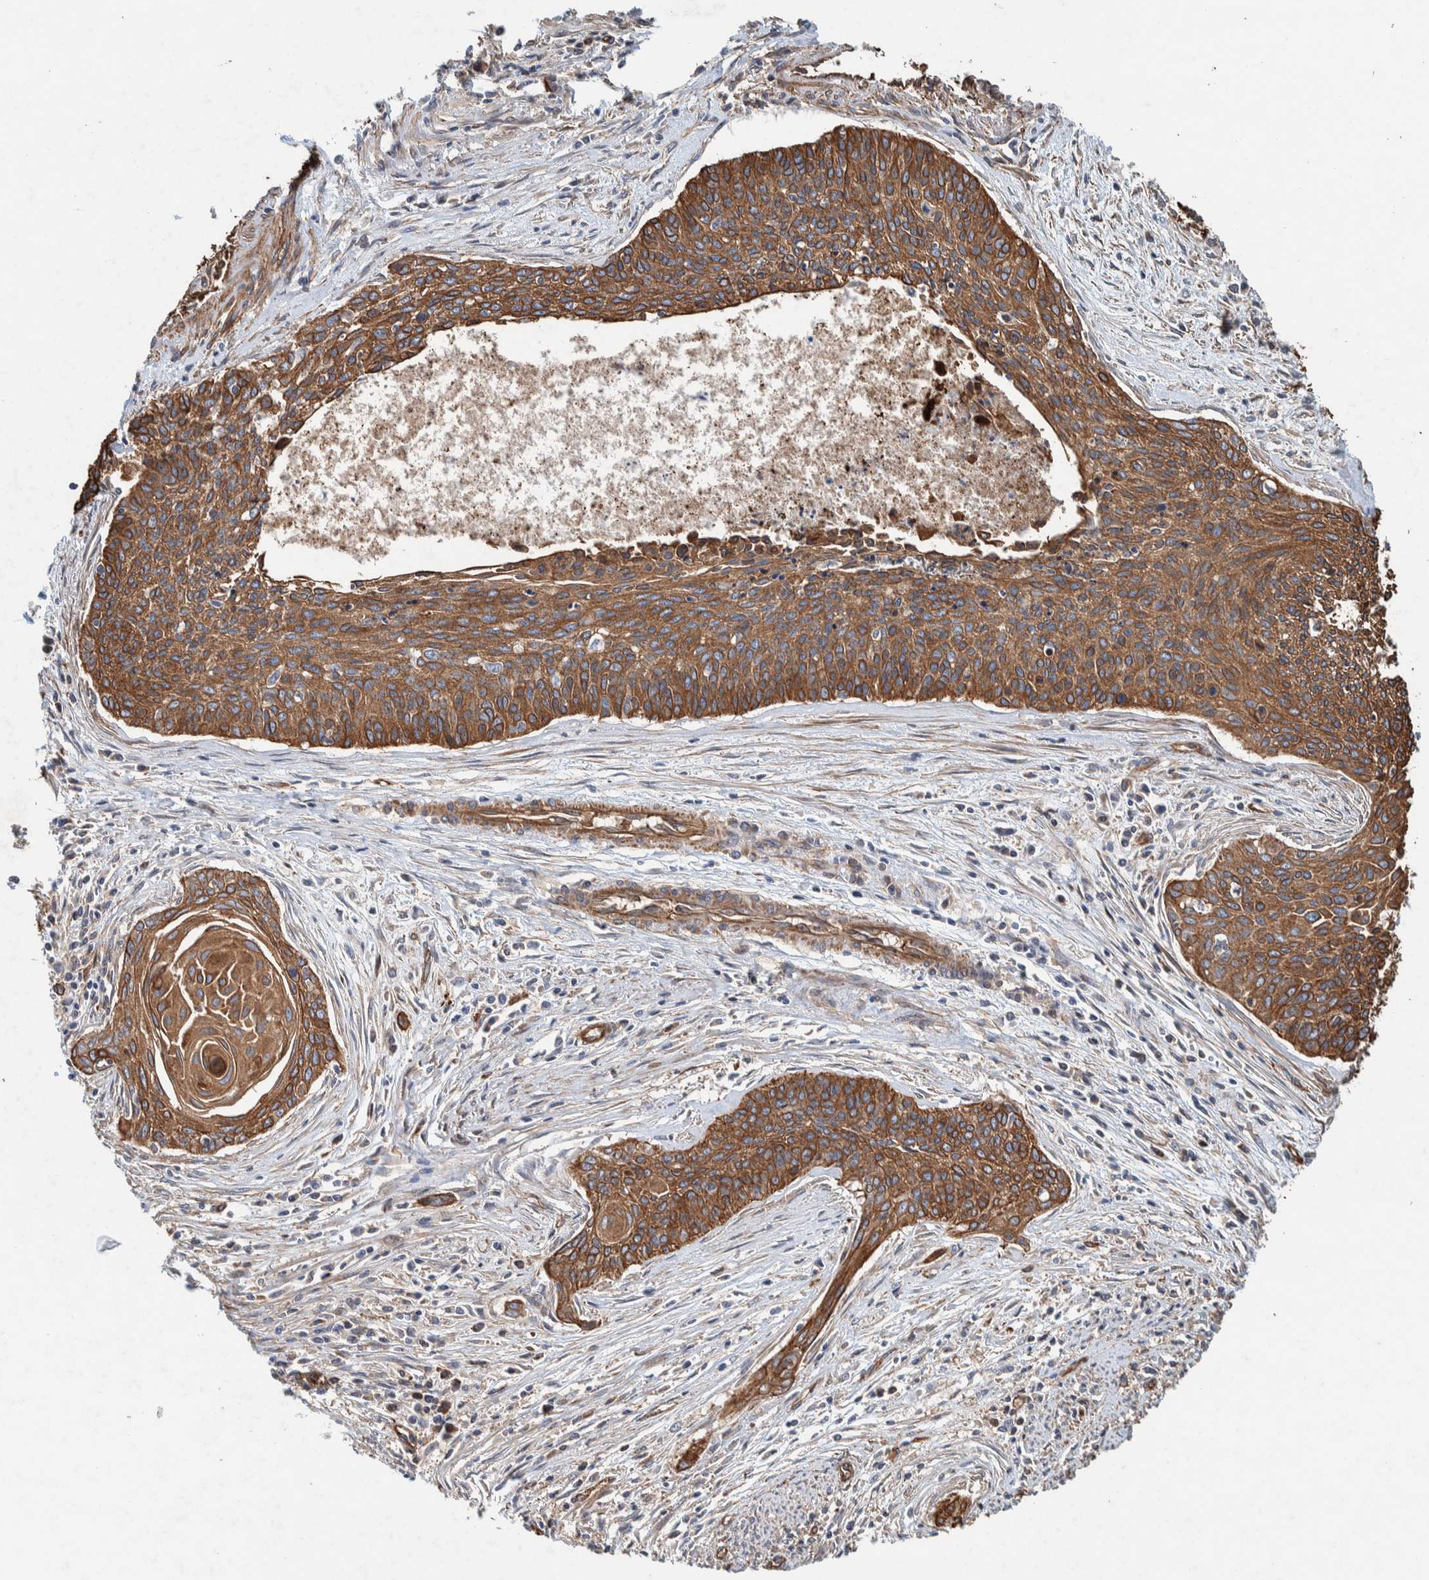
{"staining": {"intensity": "moderate", "quantity": ">75%", "location": "cytoplasmic/membranous"}, "tissue": "cervical cancer", "cell_type": "Tumor cells", "image_type": "cancer", "snomed": [{"axis": "morphology", "description": "Squamous cell carcinoma, NOS"}, {"axis": "topography", "description": "Cervix"}], "caption": "DAB (3,3'-diaminobenzidine) immunohistochemical staining of human squamous cell carcinoma (cervical) exhibits moderate cytoplasmic/membranous protein expression in about >75% of tumor cells.", "gene": "PKD1L1", "patient": {"sex": "female", "age": 55}}